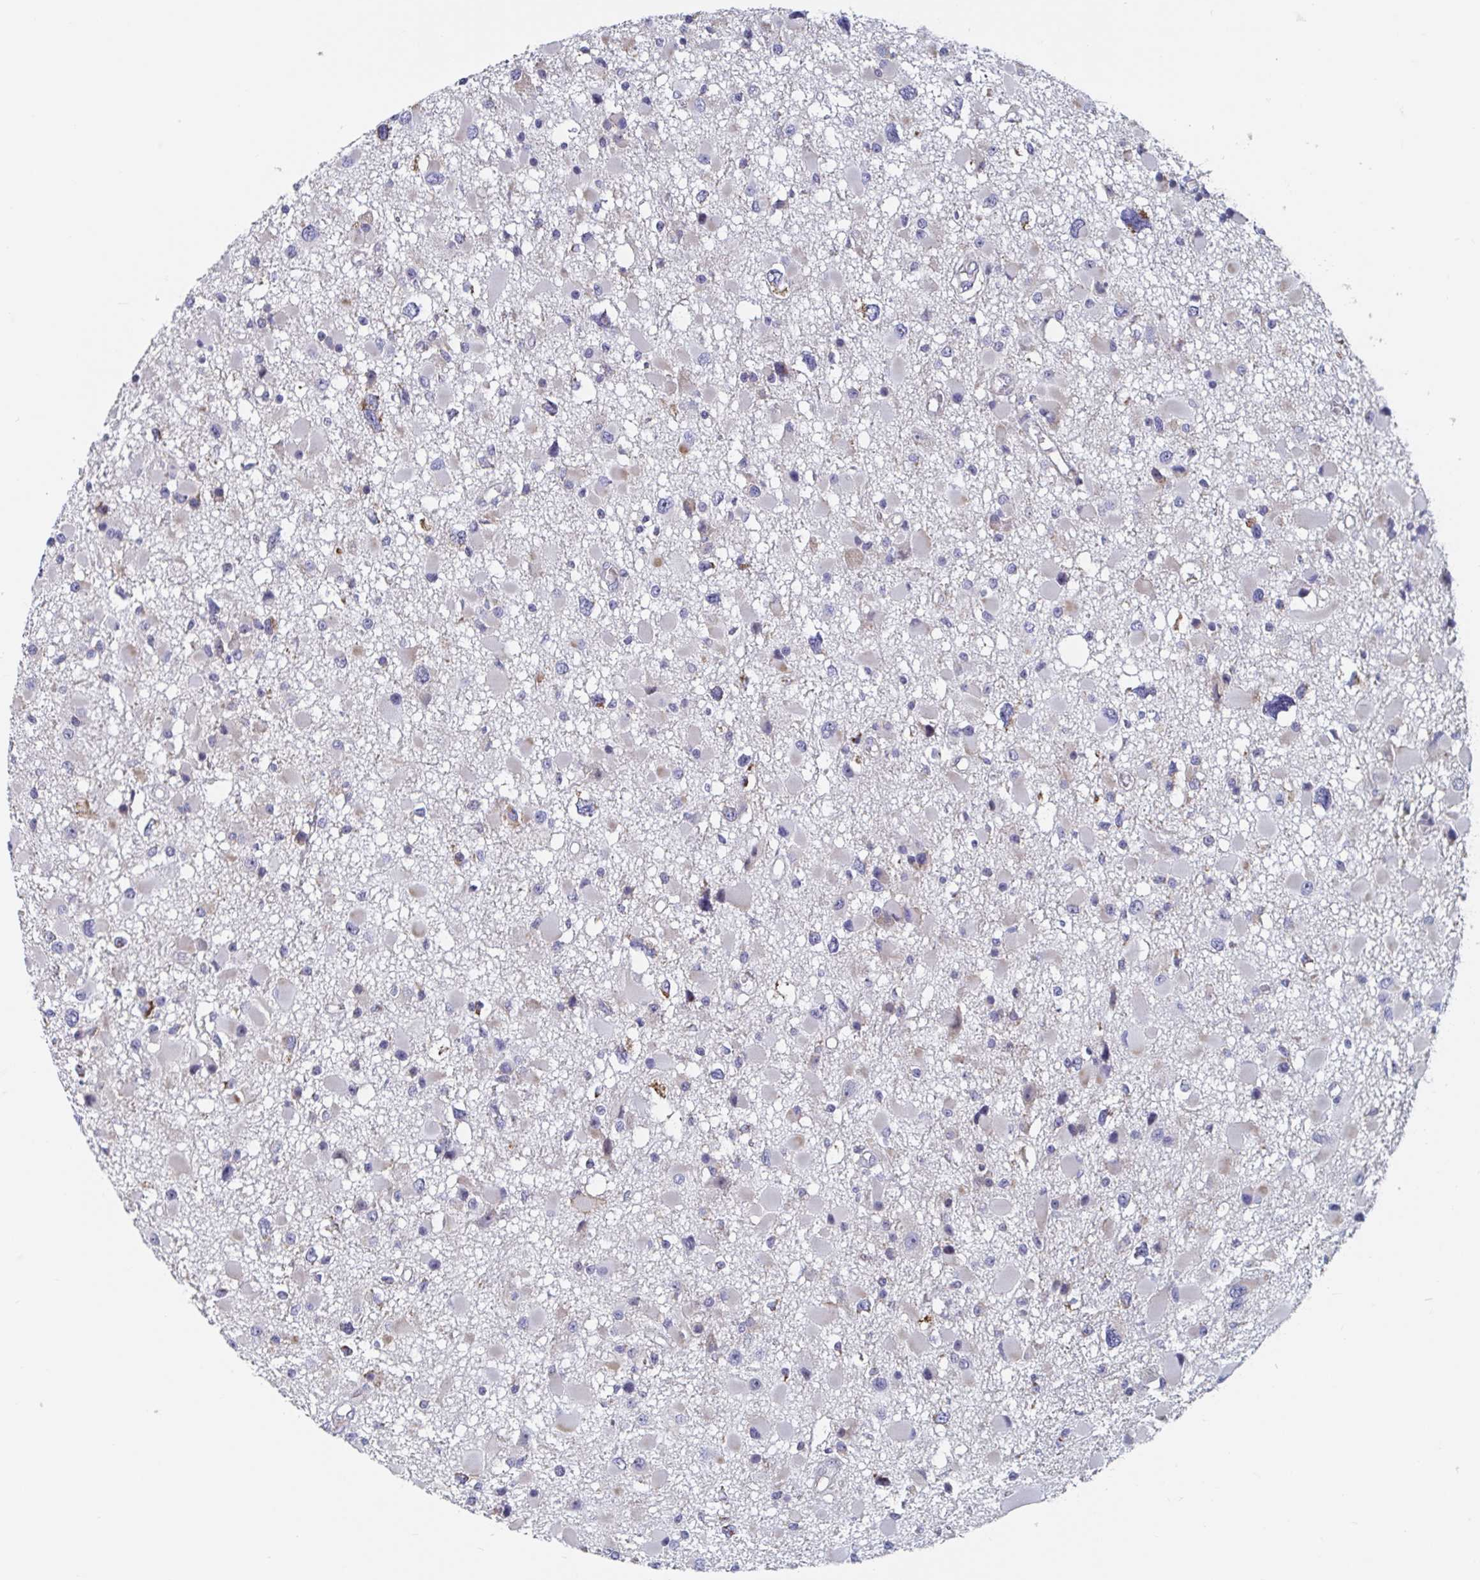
{"staining": {"intensity": "moderate", "quantity": "<25%", "location": "cytoplasmic/membranous"}, "tissue": "glioma", "cell_type": "Tumor cells", "image_type": "cancer", "snomed": [{"axis": "morphology", "description": "Glioma, malignant, High grade"}, {"axis": "topography", "description": "Brain"}], "caption": "DAB (3,3'-diaminobenzidine) immunohistochemical staining of human glioma exhibits moderate cytoplasmic/membranous protein staining in about <25% of tumor cells. Nuclei are stained in blue.", "gene": "MRPL53", "patient": {"sex": "male", "age": 54}}